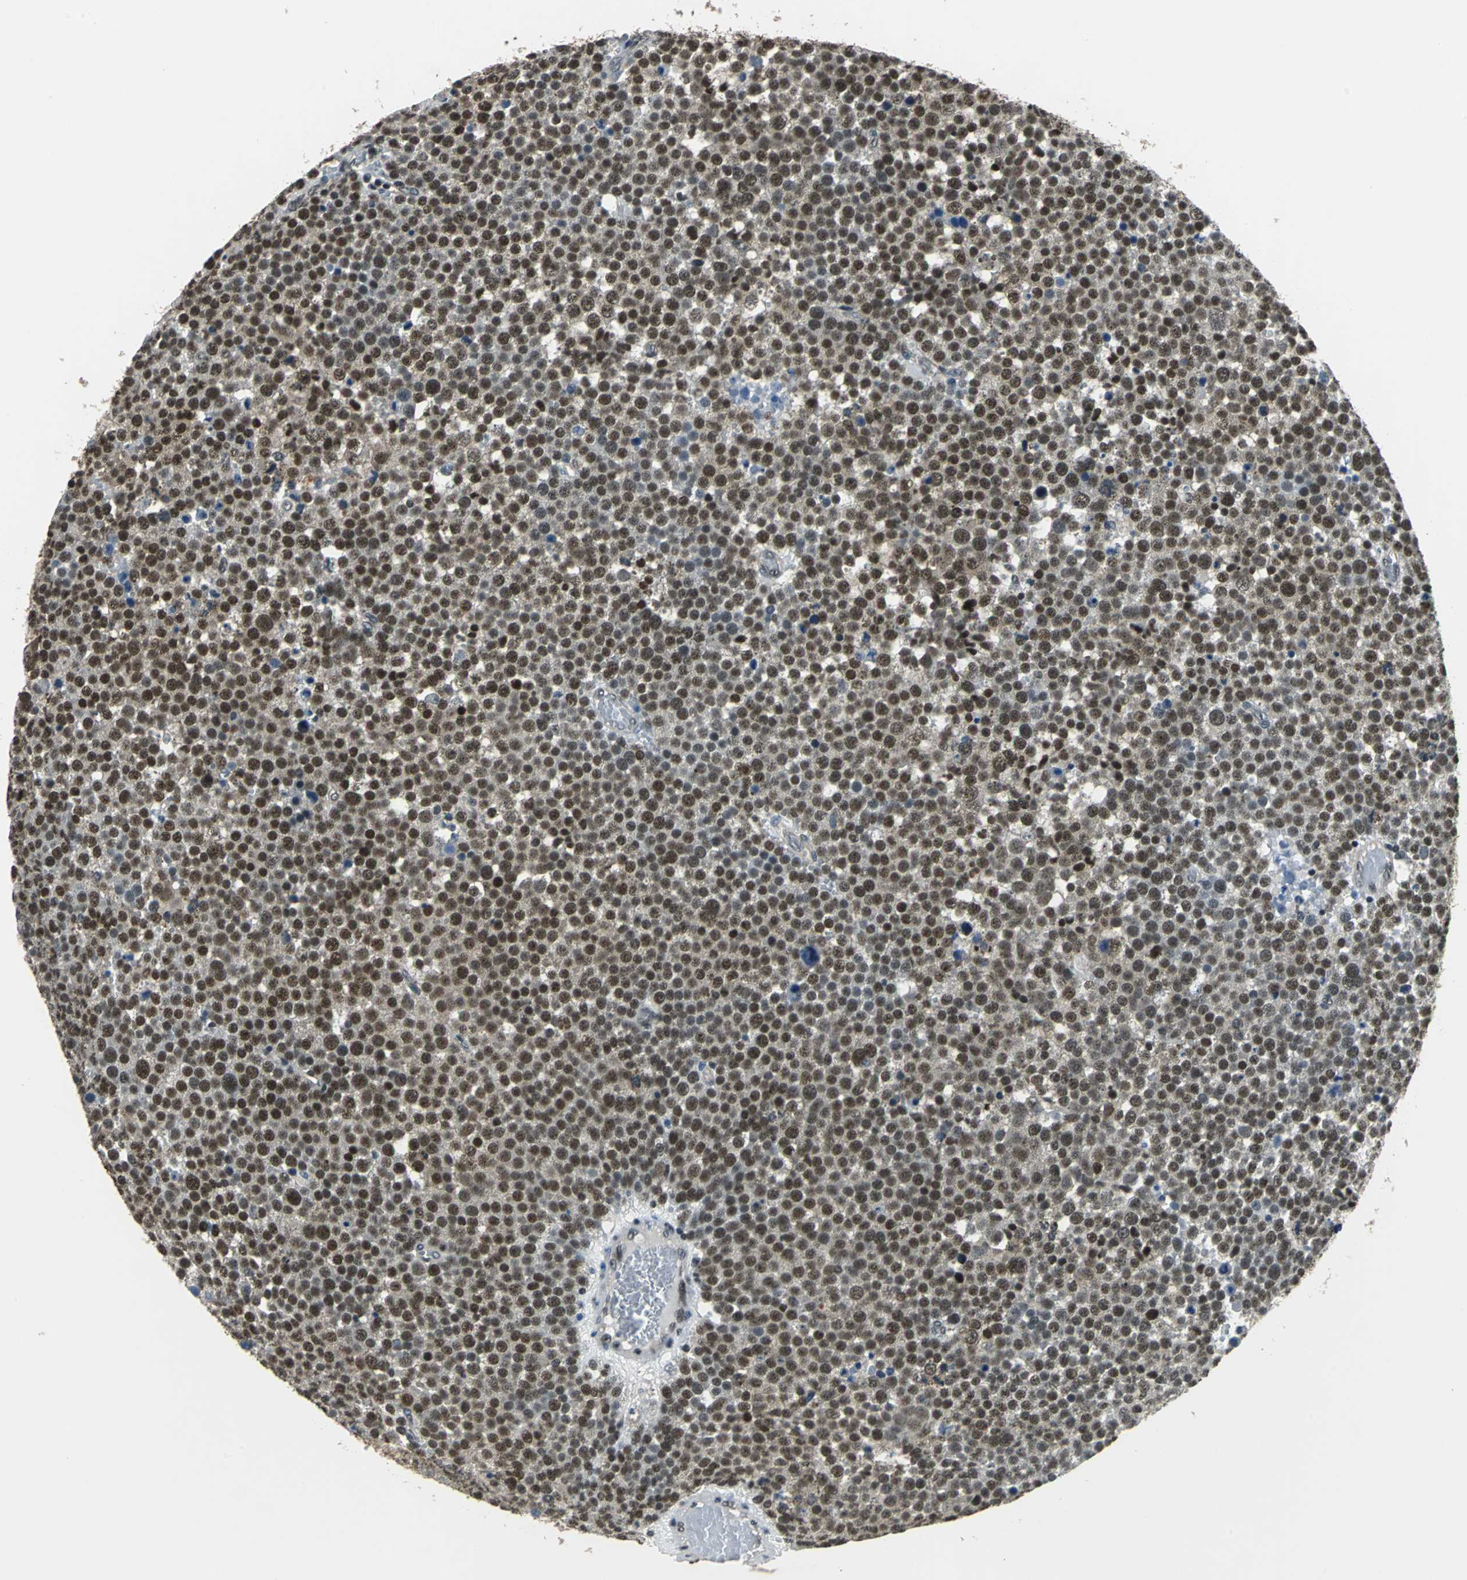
{"staining": {"intensity": "strong", "quantity": ">75%", "location": "cytoplasmic/membranous,nuclear"}, "tissue": "testis cancer", "cell_type": "Tumor cells", "image_type": "cancer", "snomed": [{"axis": "morphology", "description": "Seminoma, NOS"}, {"axis": "topography", "description": "Testis"}], "caption": "Immunohistochemistry (DAB (3,3'-diaminobenzidine)) staining of testis cancer shows strong cytoplasmic/membranous and nuclear protein staining in about >75% of tumor cells.", "gene": "RBM14", "patient": {"sex": "male", "age": 71}}